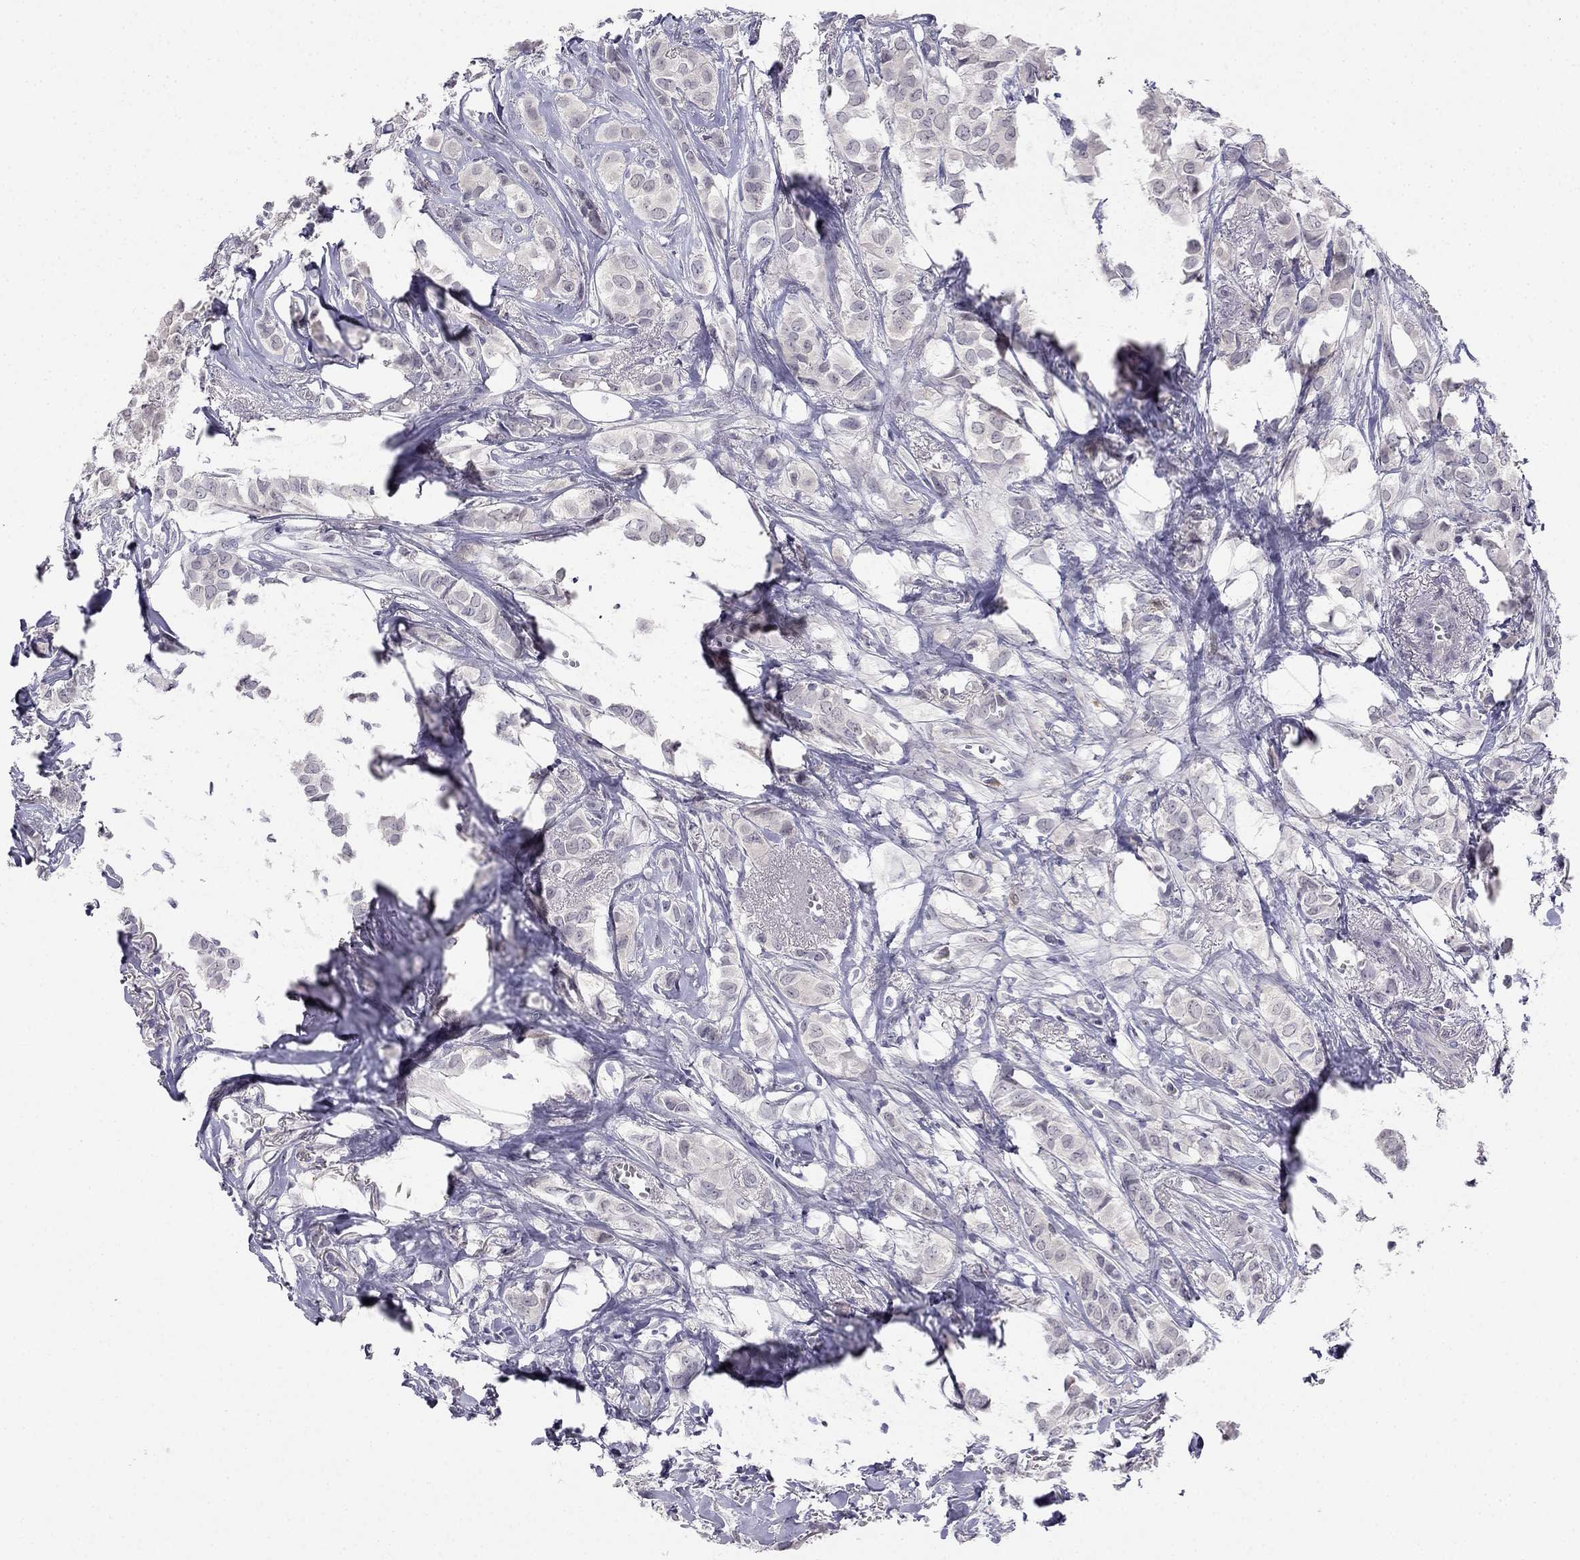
{"staining": {"intensity": "negative", "quantity": "none", "location": "none"}, "tissue": "breast cancer", "cell_type": "Tumor cells", "image_type": "cancer", "snomed": [{"axis": "morphology", "description": "Duct carcinoma"}, {"axis": "topography", "description": "Breast"}], "caption": "A histopathology image of breast cancer stained for a protein reveals no brown staining in tumor cells. (DAB IHC, high magnification).", "gene": "C16orf89", "patient": {"sex": "female", "age": 85}}